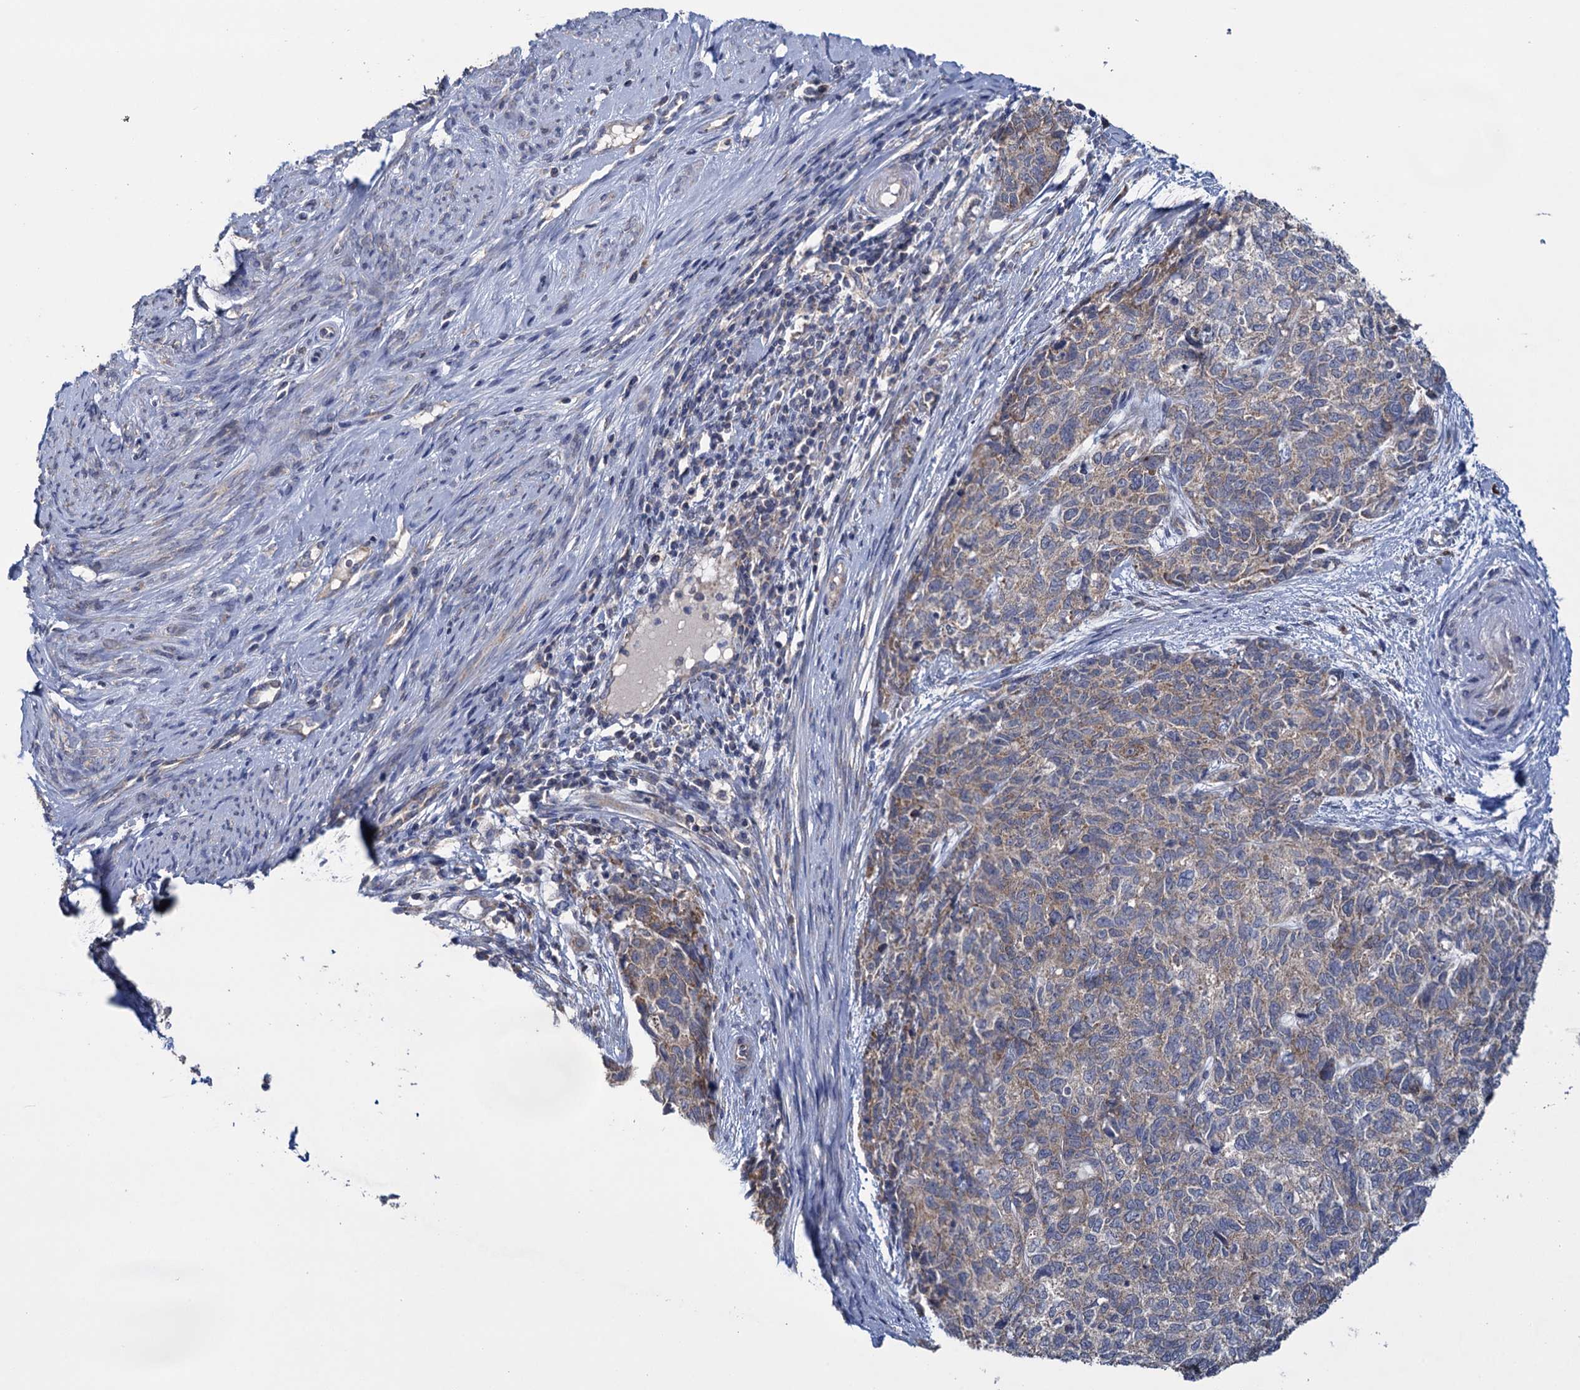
{"staining": {"intensity": "moderate", "quantity": ">75%", "location": "cytoplasmic/membranous"}, "tissue": "cervical cancer", "cell_type": "Tumor cells", "image_type": "cancer", "snomed": [{"axis": "morphology", "description": "Squamous cell carcinoma, NOS"}, {"axis": "topography", "description": "Cervix"}], "caption": "Tumor cells show medium levels of moderate cytoplasmic/membranous staining in approximately >75% of cells in cervical squamous cell carcinoma. (IHC, brightfield microscopy, high magnification).", "gene": "GSTM2", "patient": {"sex": "female", "age": 63}}